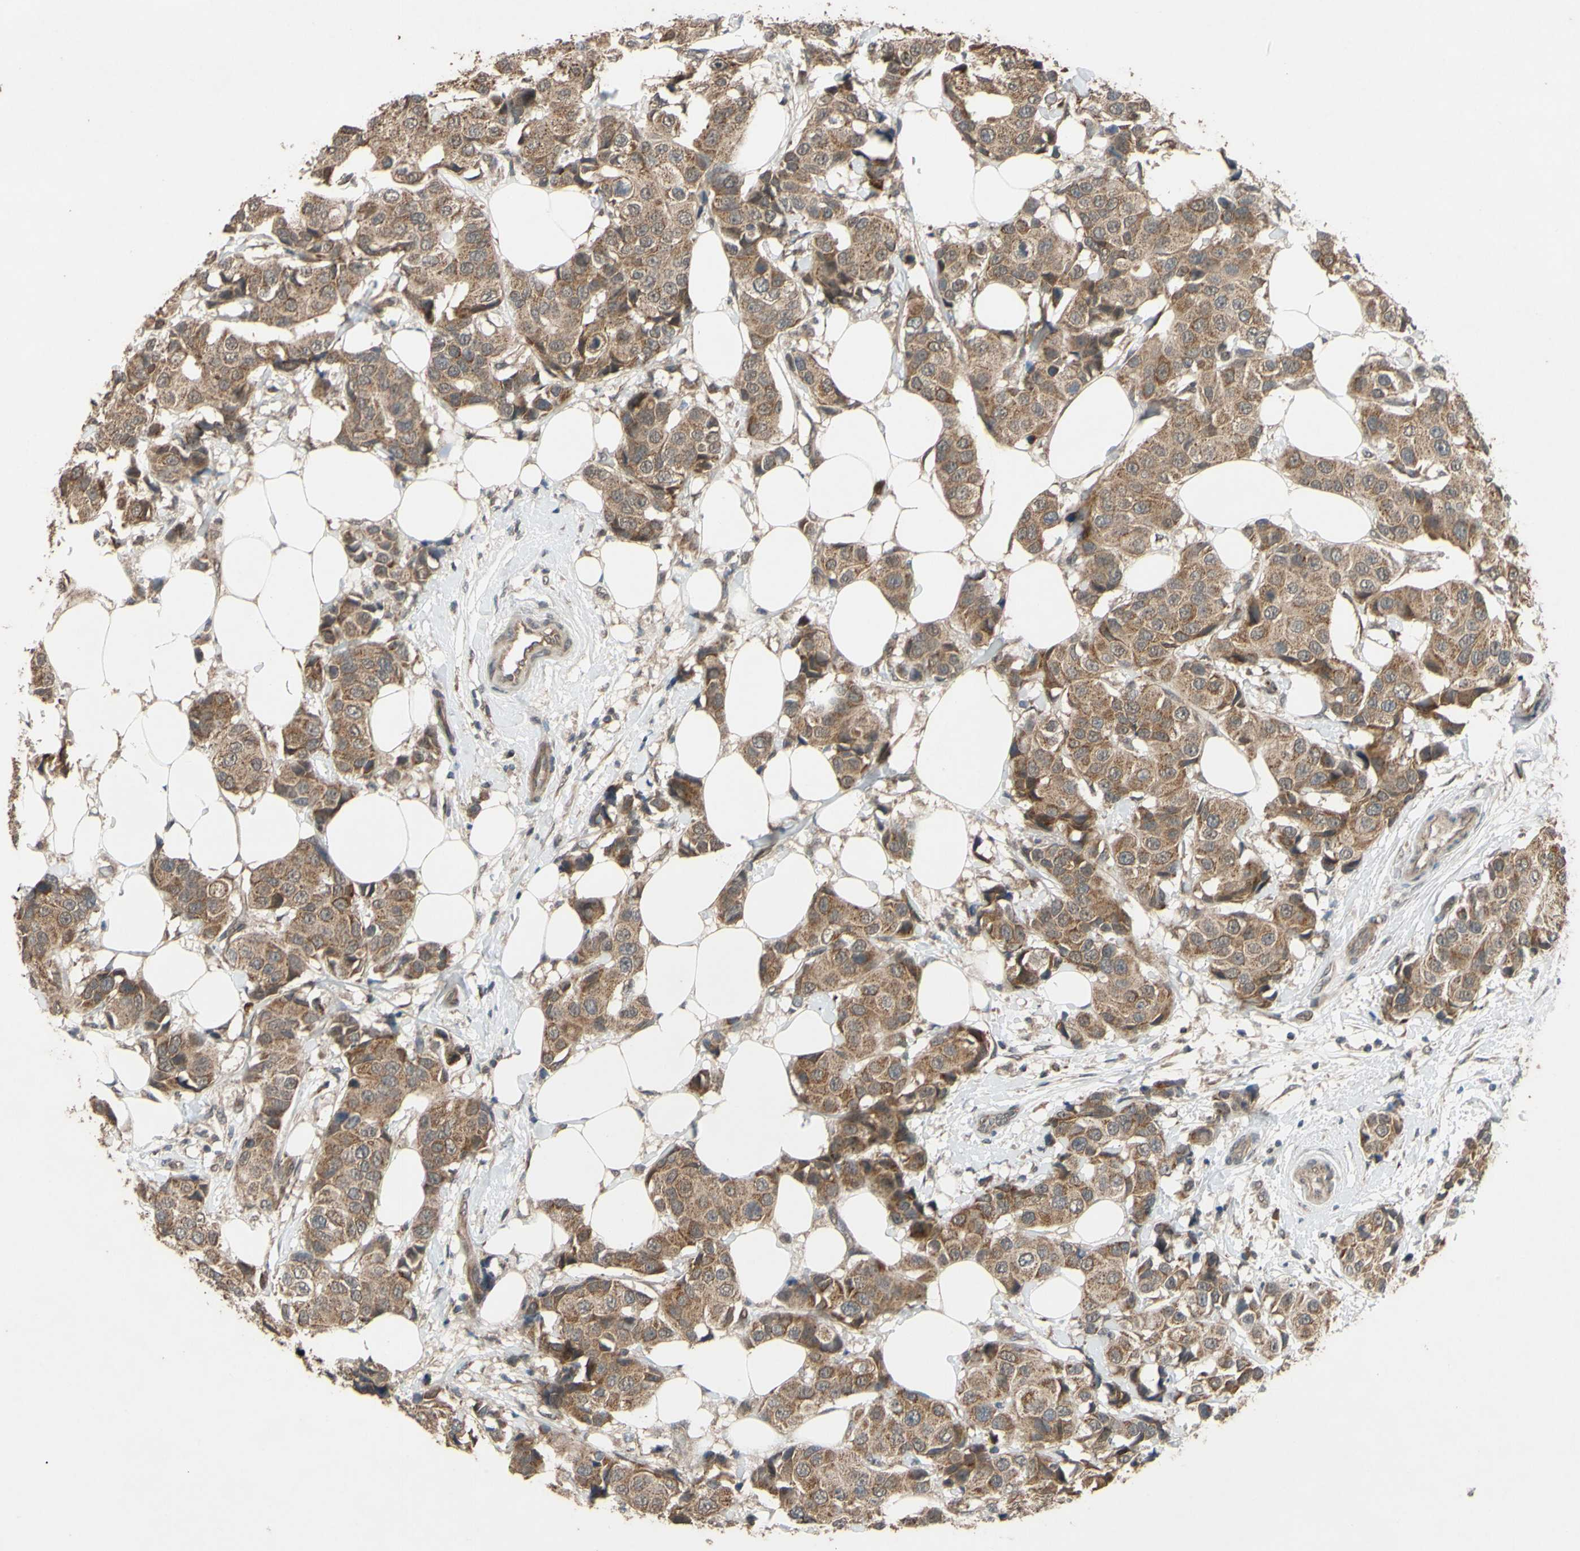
{"staining": {"intensity": "moderate", "quantity": ">75%", "location": "cytoplasmic/membranous"}, "tissue": "breast cancer", "cell_type": "Tumor cells", "image_type": "cancer", "snomed": [{"axis": "morphology", "description": "Normal tissue, NOS"}, {"axis": "morphology", "description": "Duct carcinoma"}, {"axis": "topography", "description": "Breast"}], "caption": "Immunohistochemistry (IHC) image of neoplastic tissue: human breast cancer stained using immunohistochemistry (IHC) reveals medium levels of moderate protein expression localized specifically in the cytoplasmic/membranous of tumor cells, appearing as a cytoplasmic/membranous brown color.", "gene": "CD164", "patient": {"sex": "female", "age": 39}}